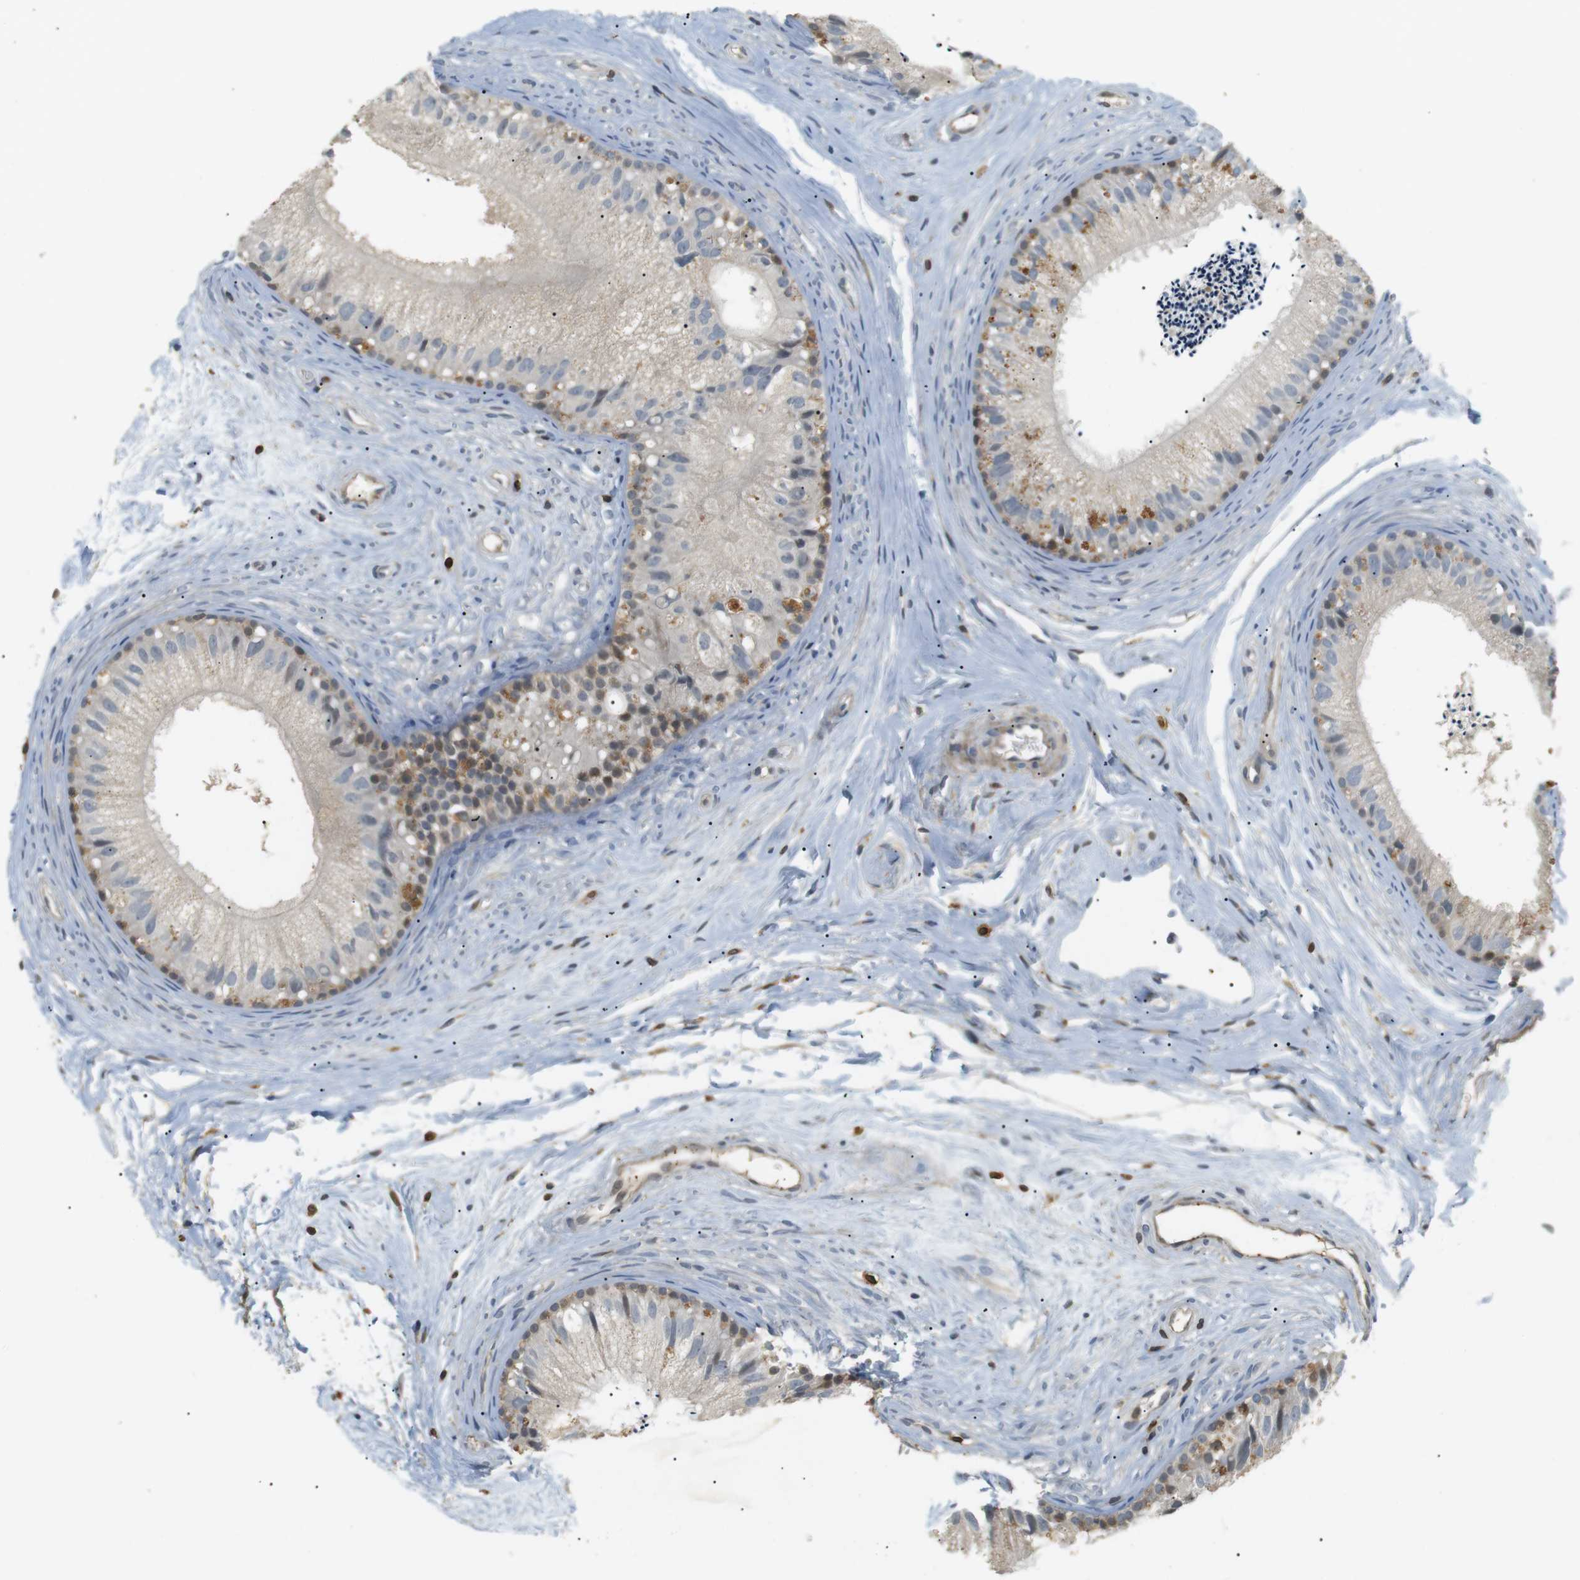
{"staining": {"intensity": "weak", "quantity": ">75%", "location": "cytoplasmic/membranous"}, "tissue": "epididymis", "cell_type": "Glandular cells", "image_type": "normal", "snomed": [{"axis": "morphology", "description": "Normal tissue, NOS"}, {"axis": "topography", "description": "Epididymis"}], "caption": "Epididymis stained with a protein marker displays weak staining in glandular cells.", "gene": "P2RY1", "patient": {"sex": "male", "age": 56}}